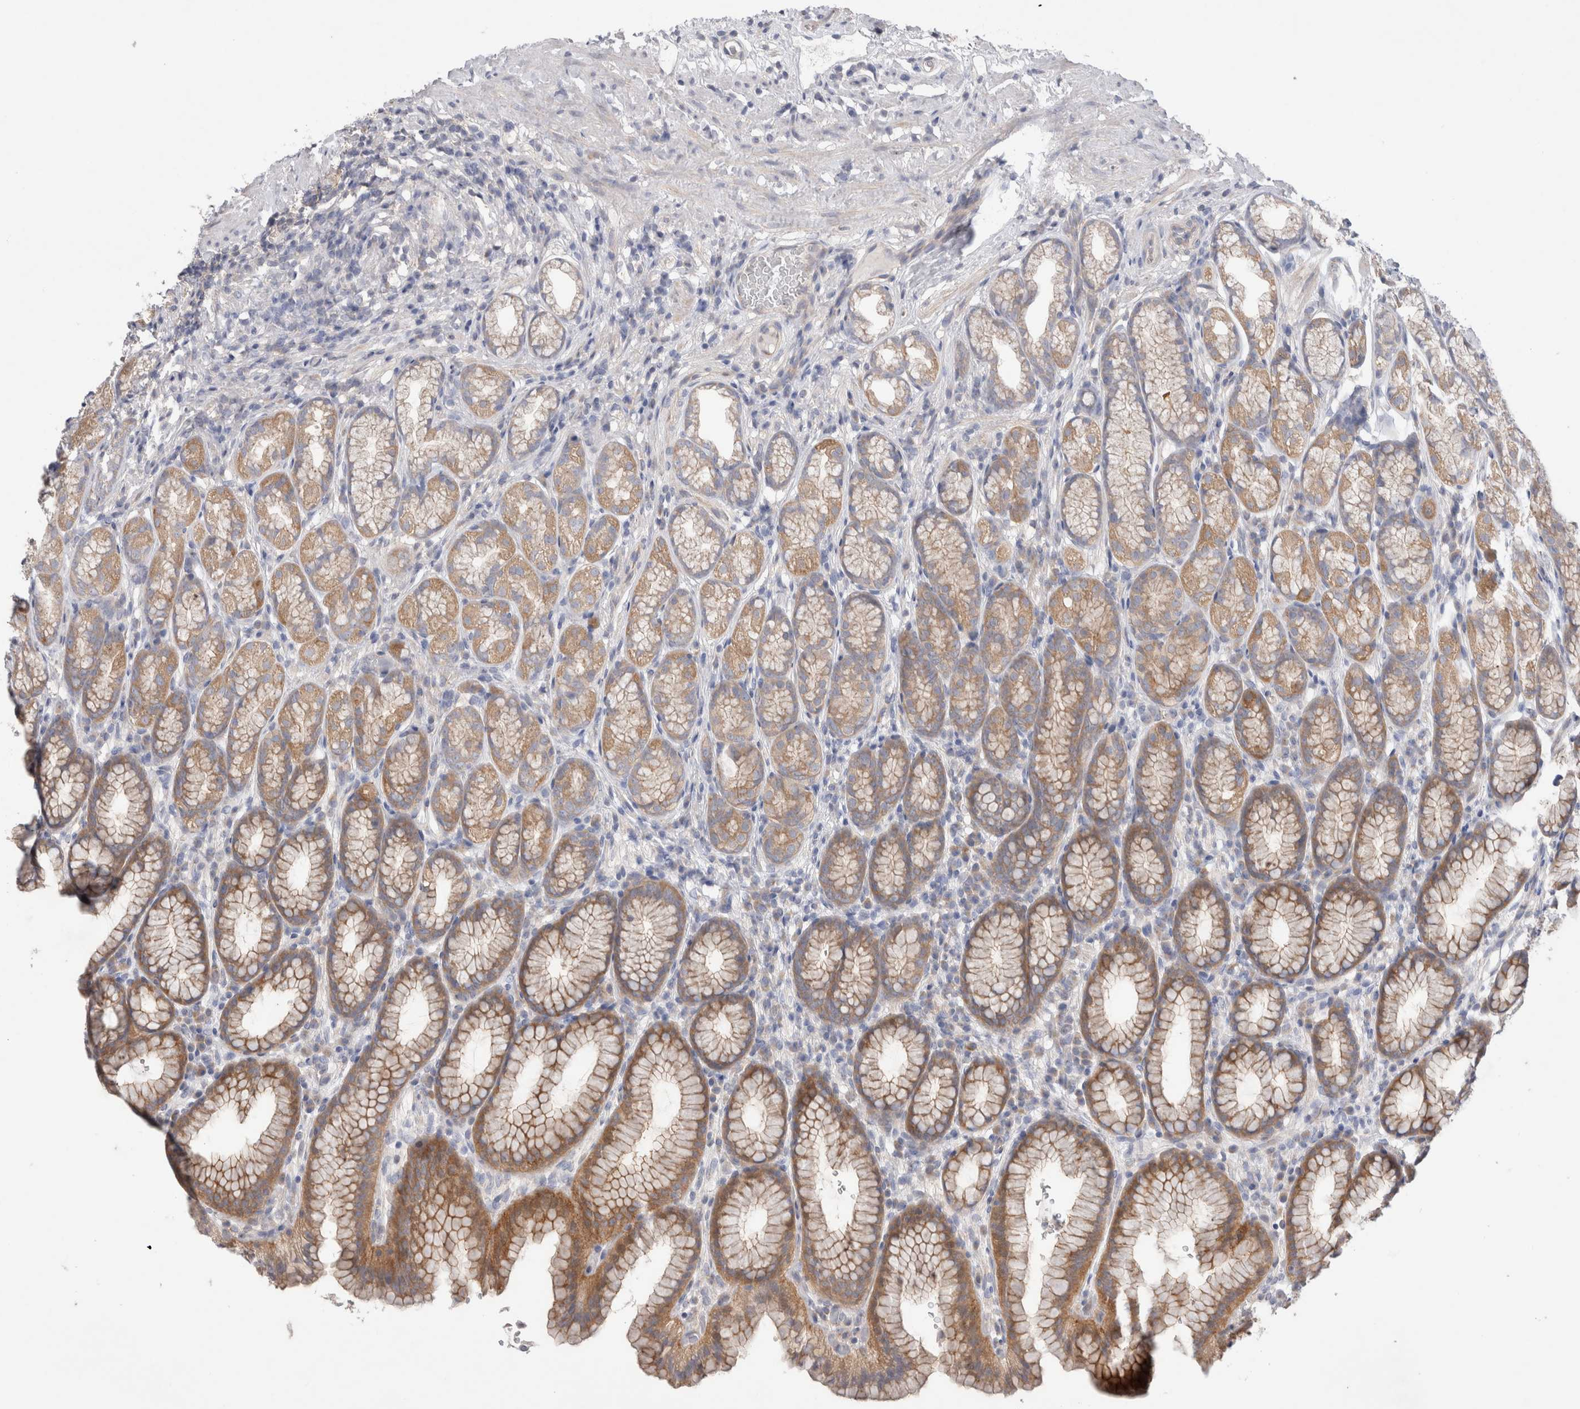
{"staining": {"intensity": "moderate", "quantity": ">75%", "location": "cytoplasmic/membranous"}, "tissue": "stomach", "cell_type": "Glandular cells", "image_type": "normal", "snomed": [{"axis": "morphology", "description": "Normal tissue, NOS"}, {"axis": "topography", "description": "Stomach"}], "caption": "Glandular cells reveal medium levels of moderate cytoplasmic/membranous expression in approximately >75% of cells in normal human stomach.", "gene": "IFT74", "patient": {"sex": "male", "age": 42}}